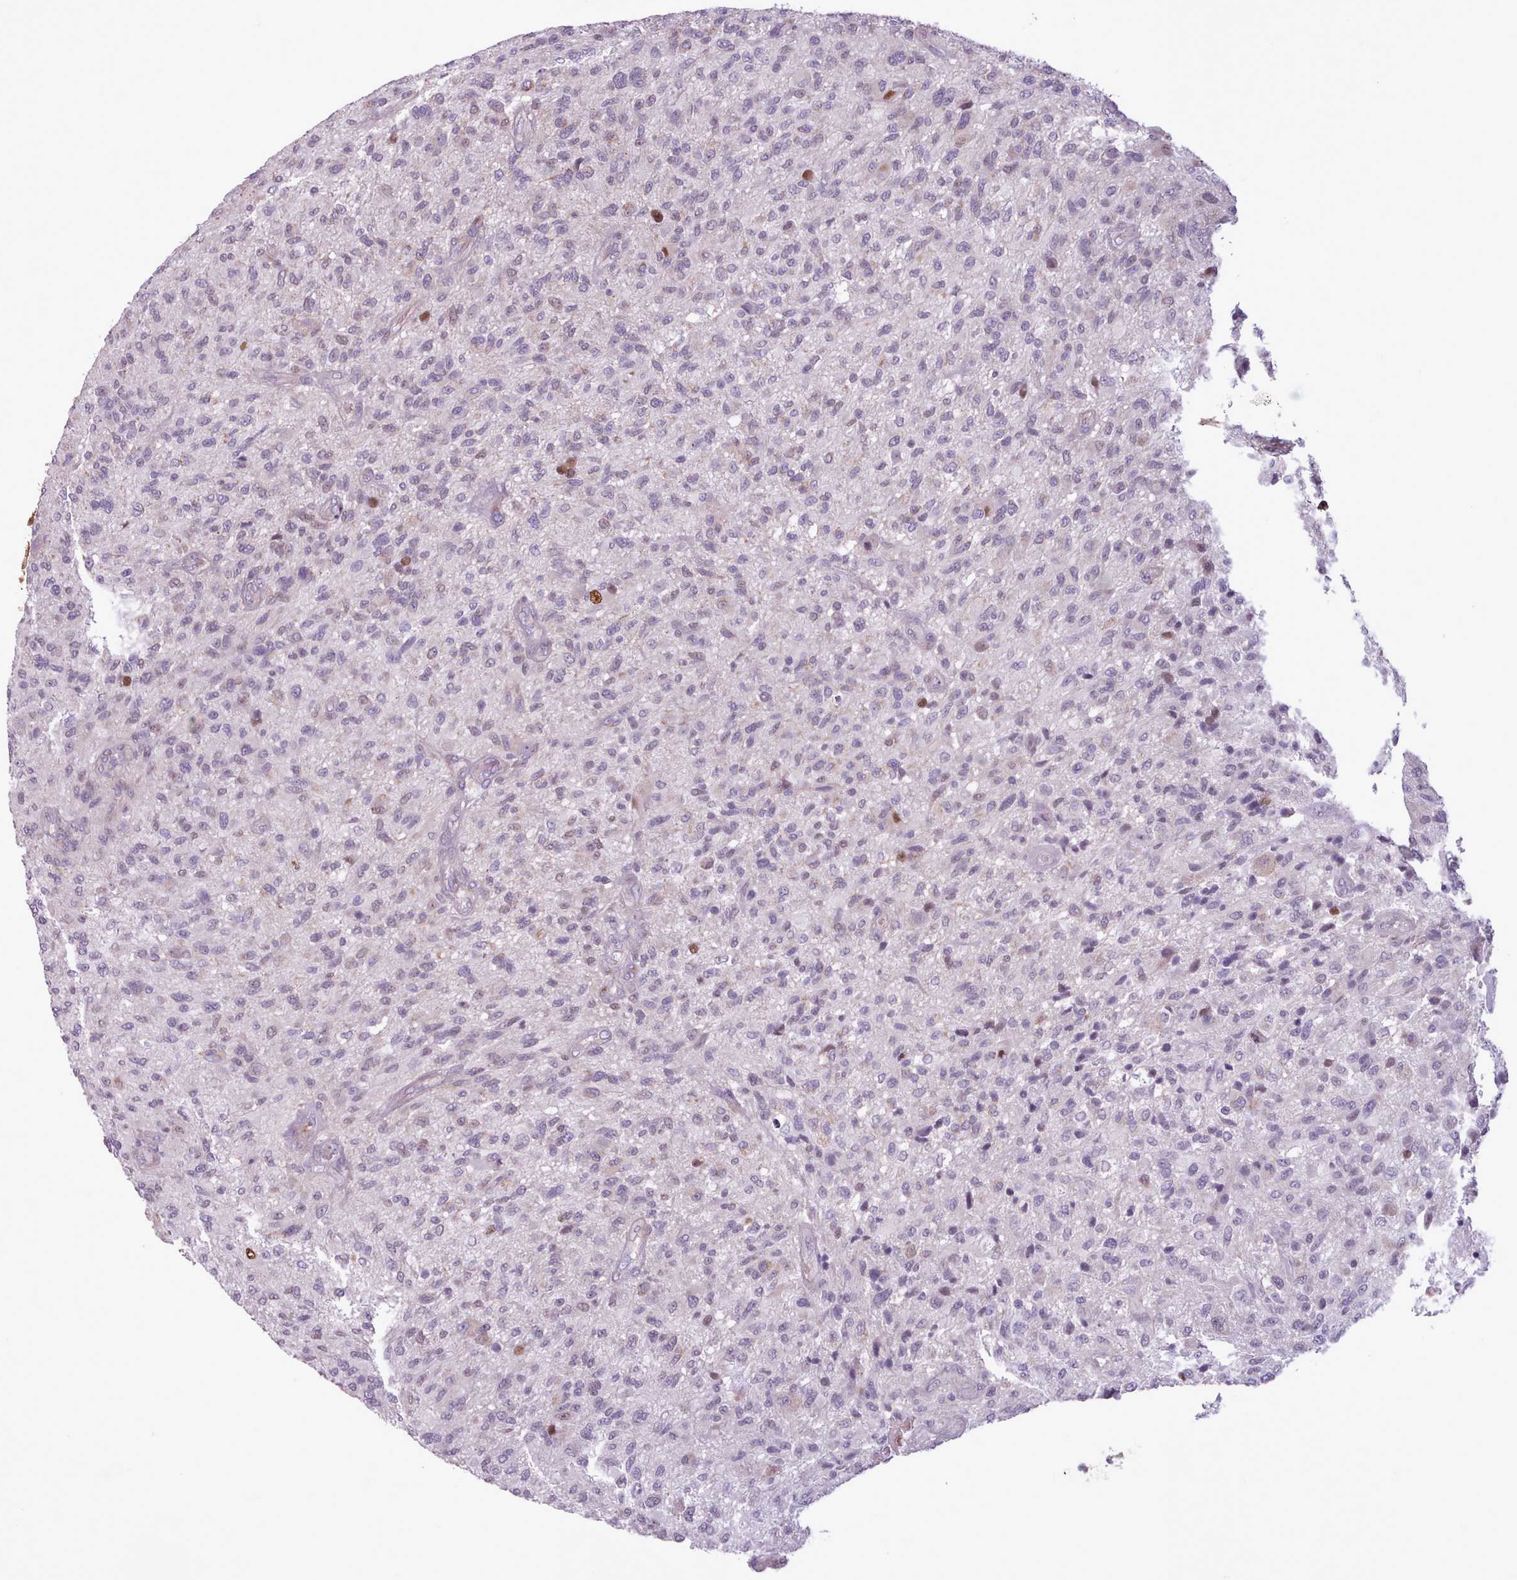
{"staining": {"intensity": "weak", "quantity": "<25%", "location": "nuclear"}, "tissue": "glioma", "cell_type": "Tumor cells", "image_type": "cancer", "snomed": [{"axis": "morphology", "description": "Glioma, malignant, High grade"}, {"axis": "topography", "description": "Brain"}], "caption": "Immunohistochemistry (IHC) of malignant glioma (high-grade) displays no staining in tumor cells. The staining is performed using DAB brown chromogen with nuclei counter-stained in using hematoxylin.", "gene": "SLURP1", "patient": {"sex": "male", "age": 47}}